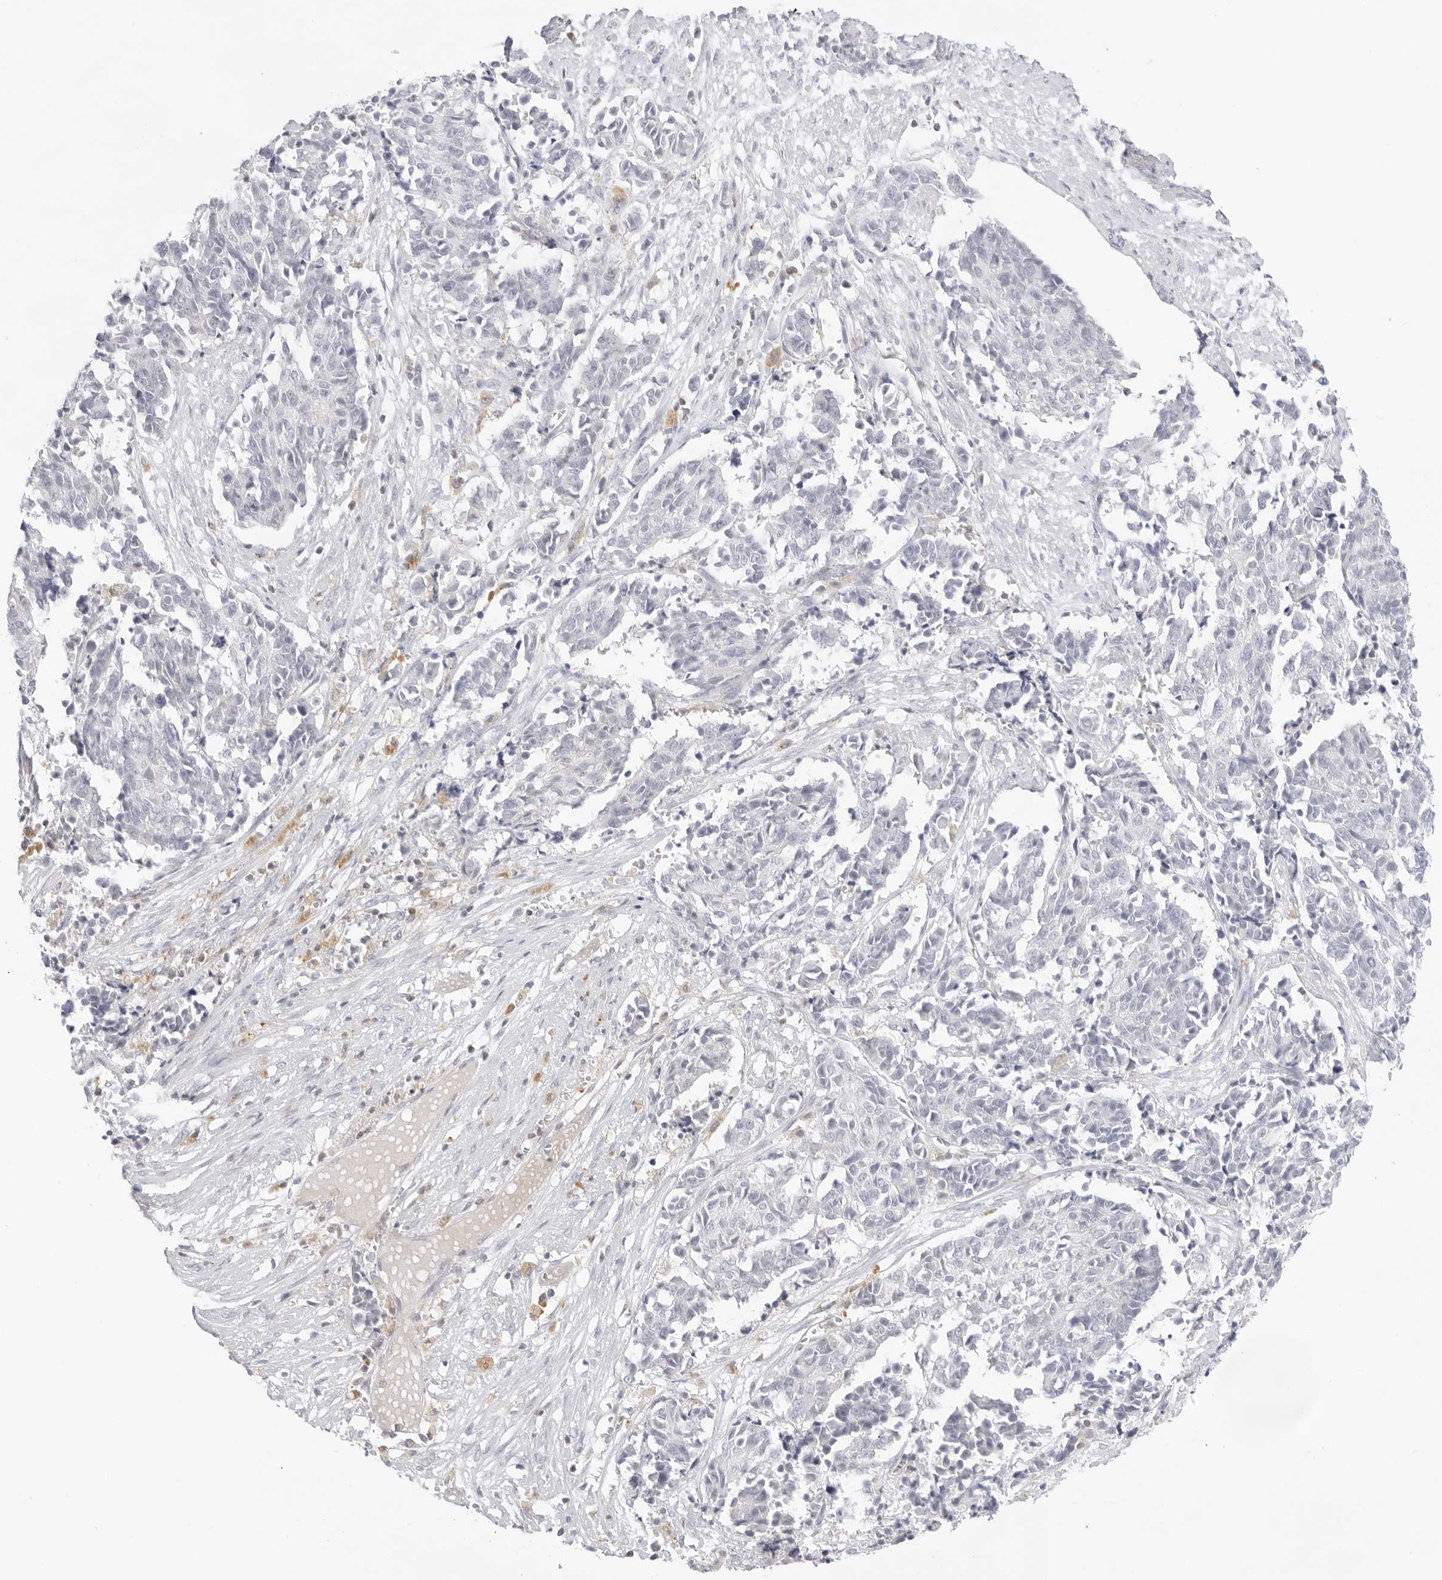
{"staining": {"intensity": "negative", "quantity": "none", "location": "none"}, "tissue": "cervical cancer", "cell_type": "Tumor cells", "image_type": "cancer", "snomed": [{"axis": "morphology", "description": "Normal tissue, NOS"}, {"axis": "morphology", "description": "Squamous cell carcinoma, NOS"}, {"axis": "topography", "description": "Cervix"}], "caption": "Immunohistochemistry micrograph of neoplastic tissue: cervical cancer (squamous cell carcinoma) stained with DAB exhibits no significant protein staining in tumor cells.", "gene": "TNFRSF14", "patient": {"sex": "female", "age": 35}}